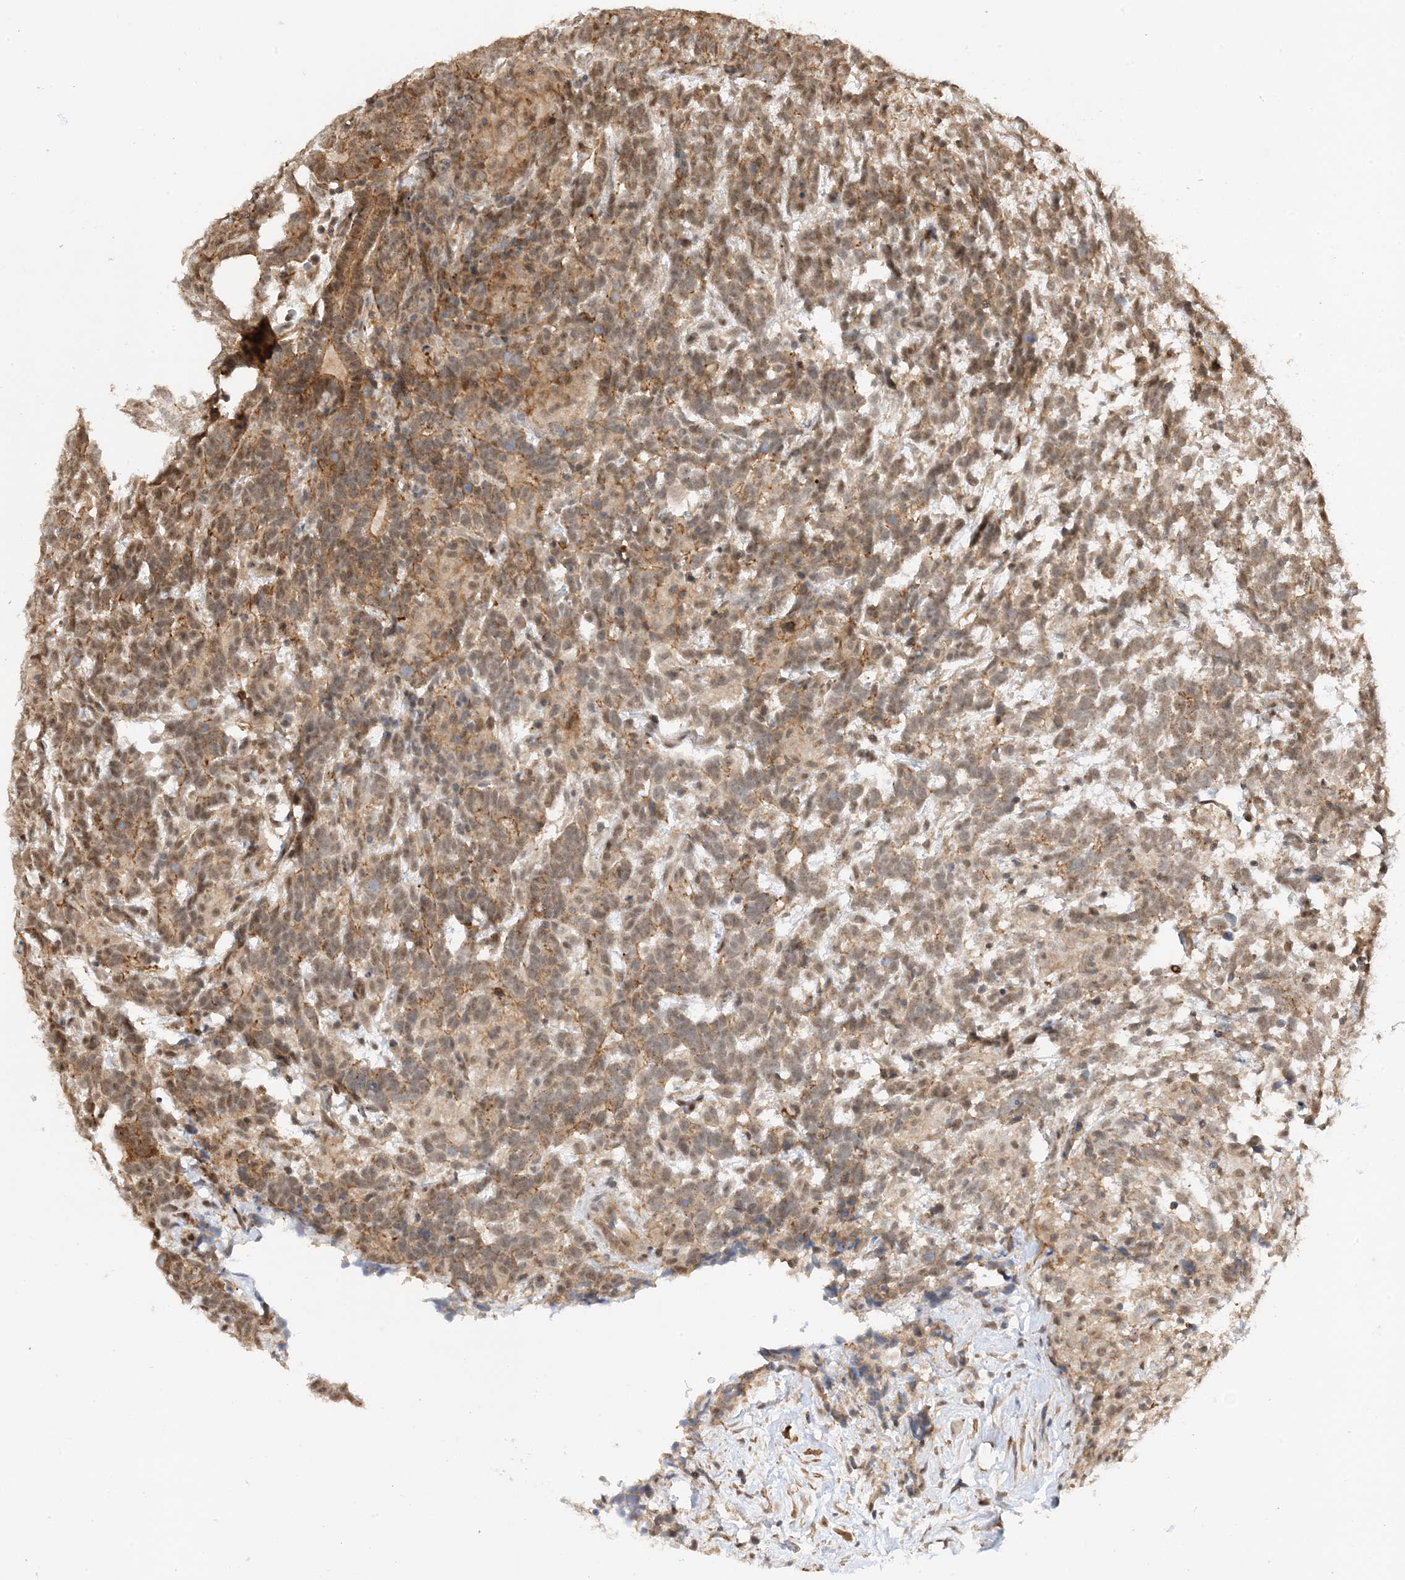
{"staining": {"intensity": "moderate", "quantity": ">75%", "location": "cytoplasmic/membranous,nuclear"}, "tissue": "testis cancer", "cell_type": "Tumor cells", "image_type": "cancer", "snomed": [{"axis": "morphology", "description": "Carcinoma, Embryonal, NOS"}, {"axis": "topography", "description": "Testis"}], "caption": "An IHC photomicrograph of tumor tissue is shown. Protein staining in brown labels moderate cytoplasmic/membranous and nuclear positivity in testis cancer within tumor cells.", "gene": "TATDN3", "patient": {"sex": "male", "age": 26}}